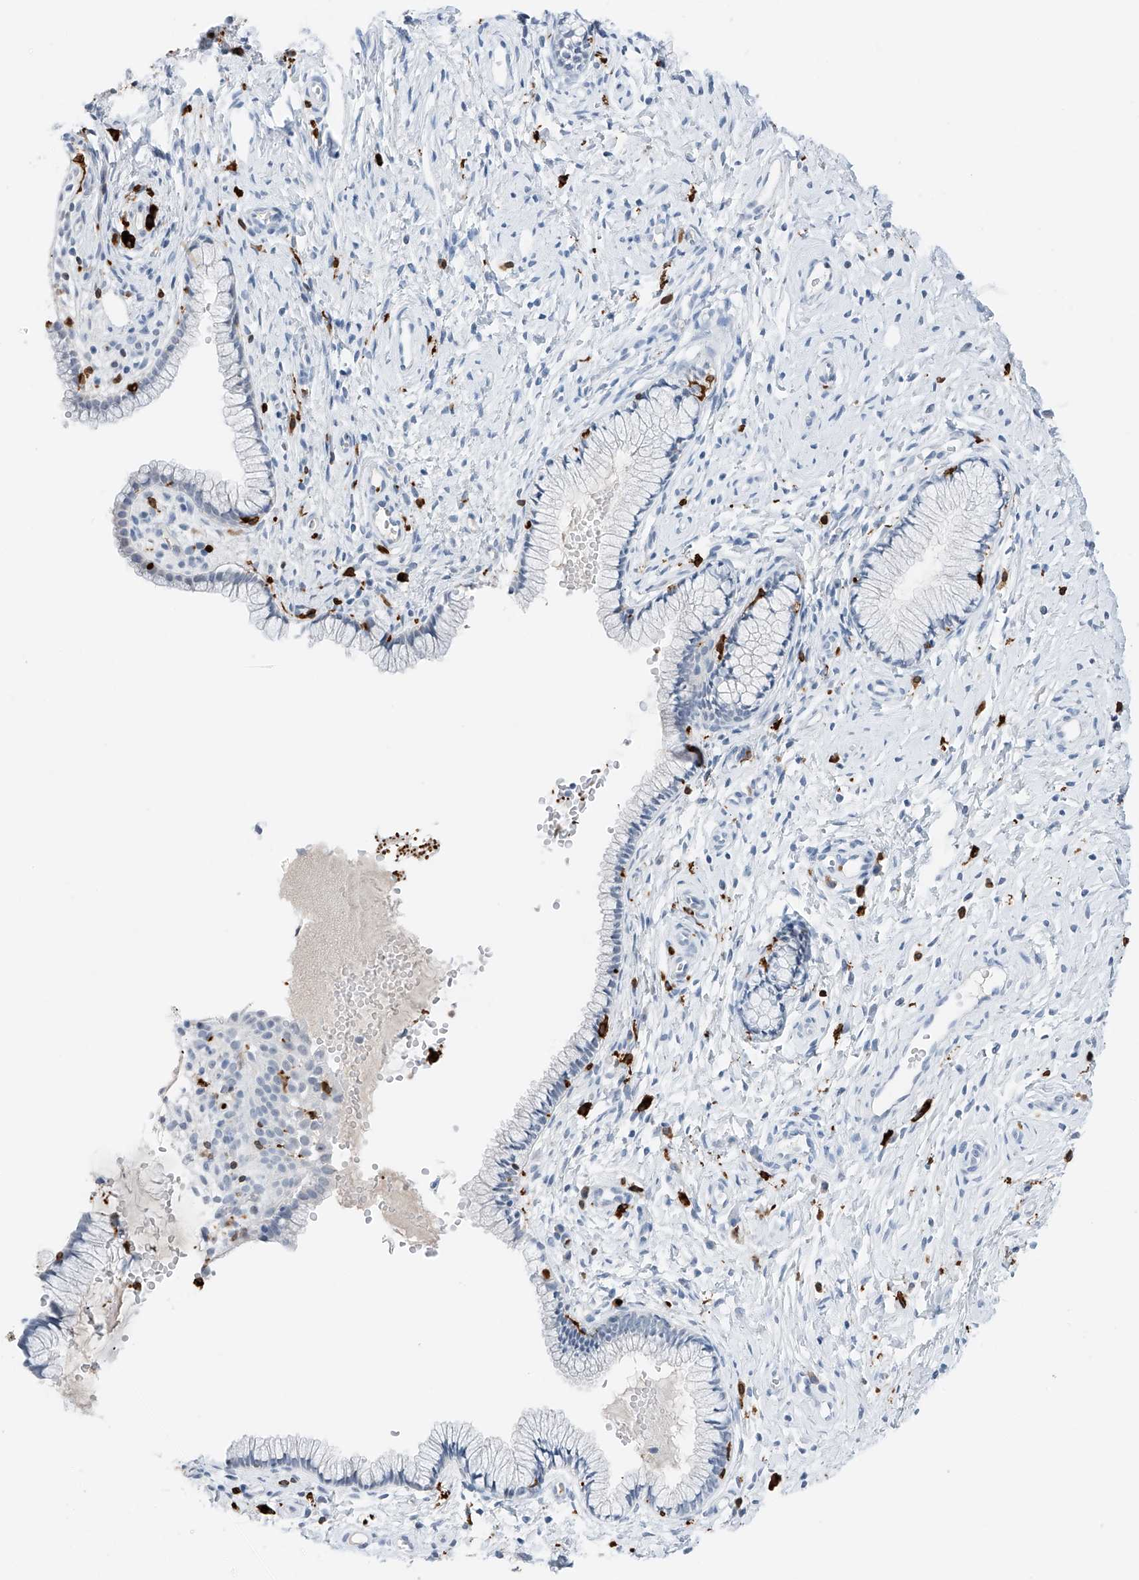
{"staining": {"intensity": "negative", "quantity": "none", "location": "none"}, "tissue": "cervix", "cell_type": "Glandular cells", "image_type": "normal", "snomed": [{"axis": "morphology", "description": "Normal tissue, NOS"}, {"axis": "topography", "description": "Cervix"}], "caption": "DAB immunohistochemical staining of normal human cervix shows no significant expression in glandular cells.", "gene": "TBXAS1", "patient": {"sex": "female", "age": 33}}